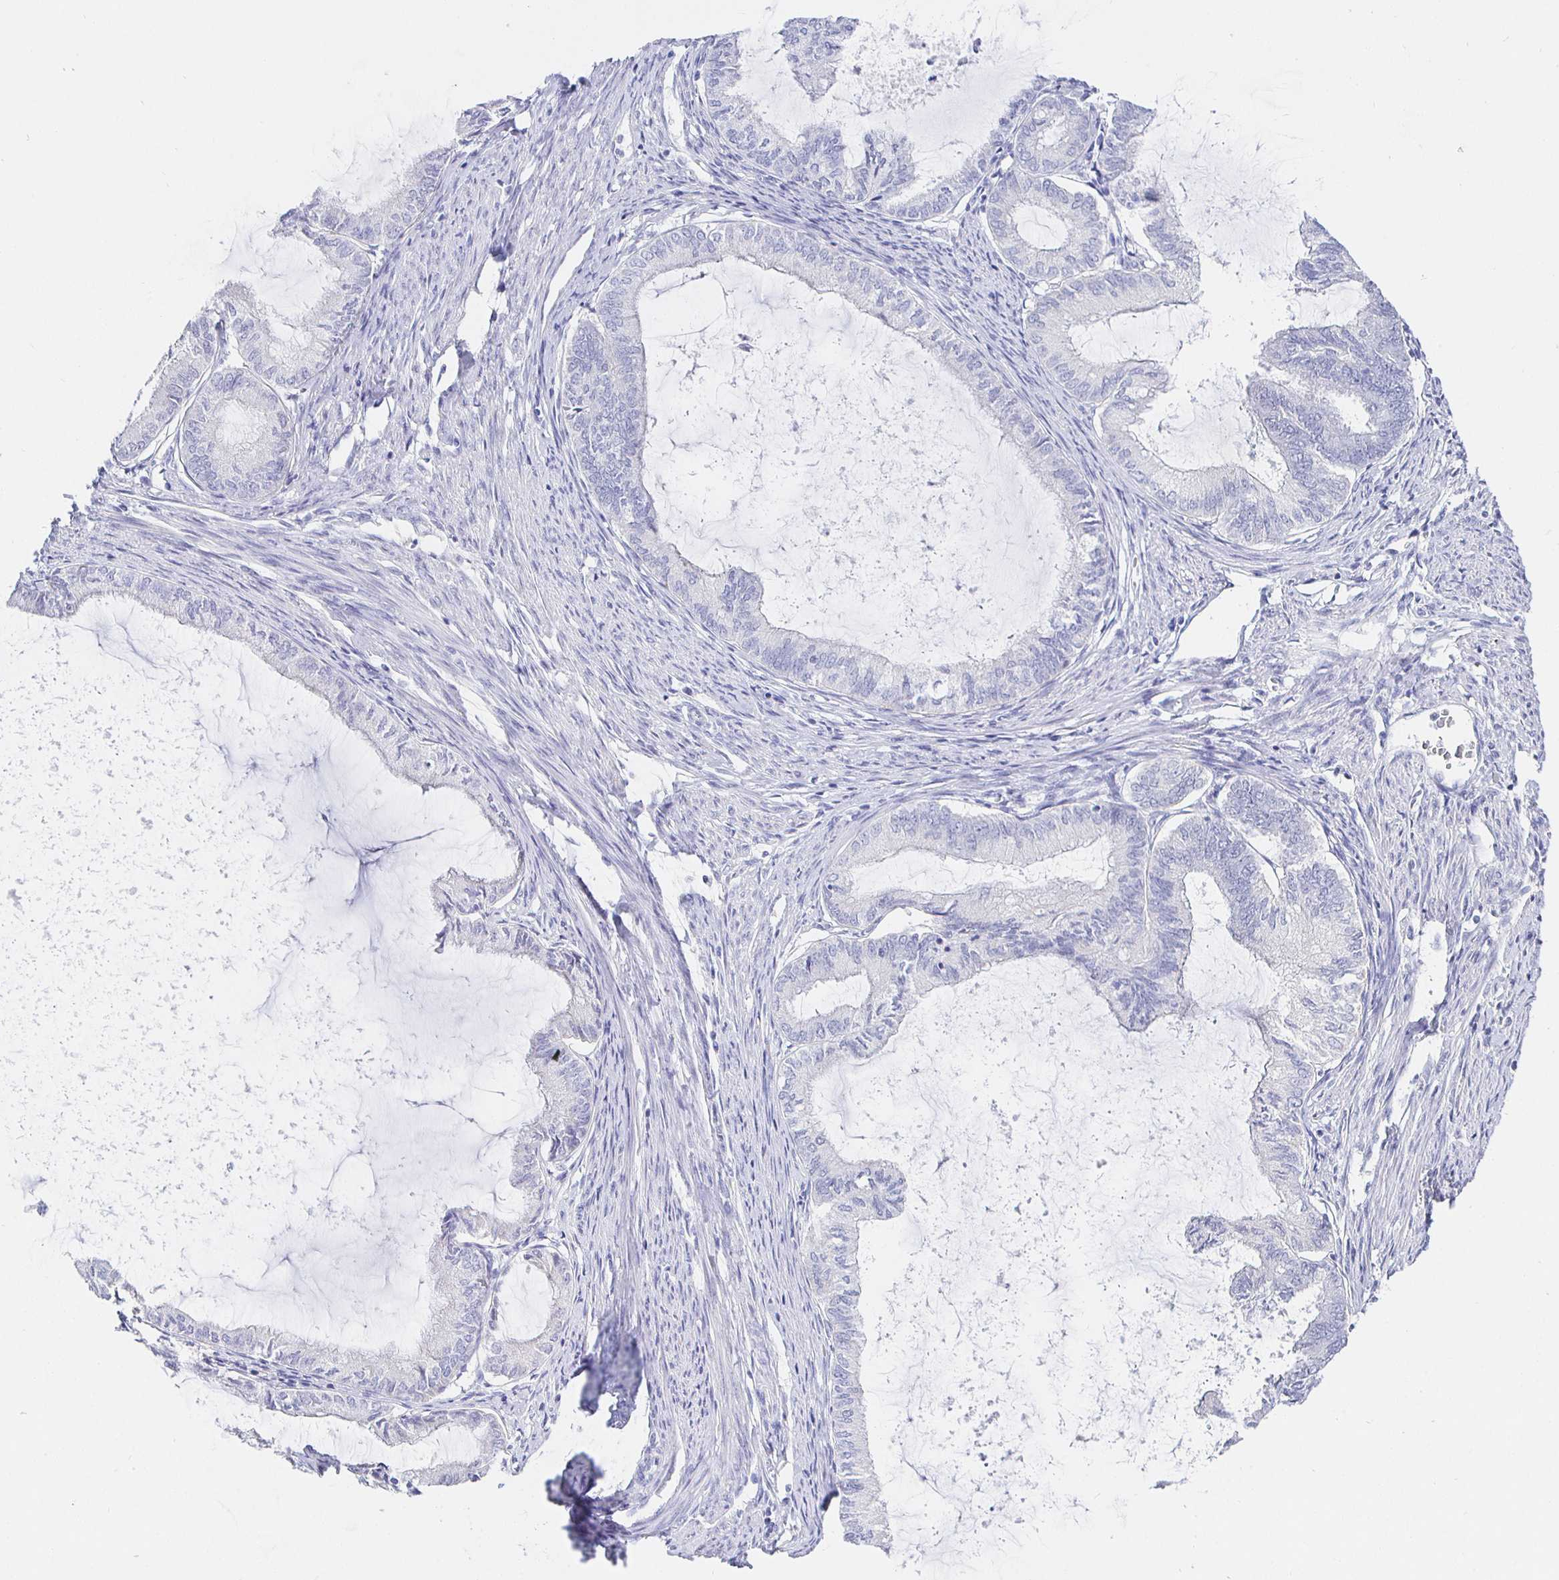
{"staining": {"intensity": "negative", "quantity": "none", "location": "none"}, "tissue": "endometrial cancer", "cell_type": "Tumor cells", "image_type": "cancer", "snomed": [{"axis": "morphology", "description": "Adenocarcinoma, NOS"}, {"axis": "topography", "description": "Endometrium"}], "caption": "Tumor cells show no significant staining in endometrial cancer.", "gene": "CR2", "patient": {"sex": "female", "age": 86}}